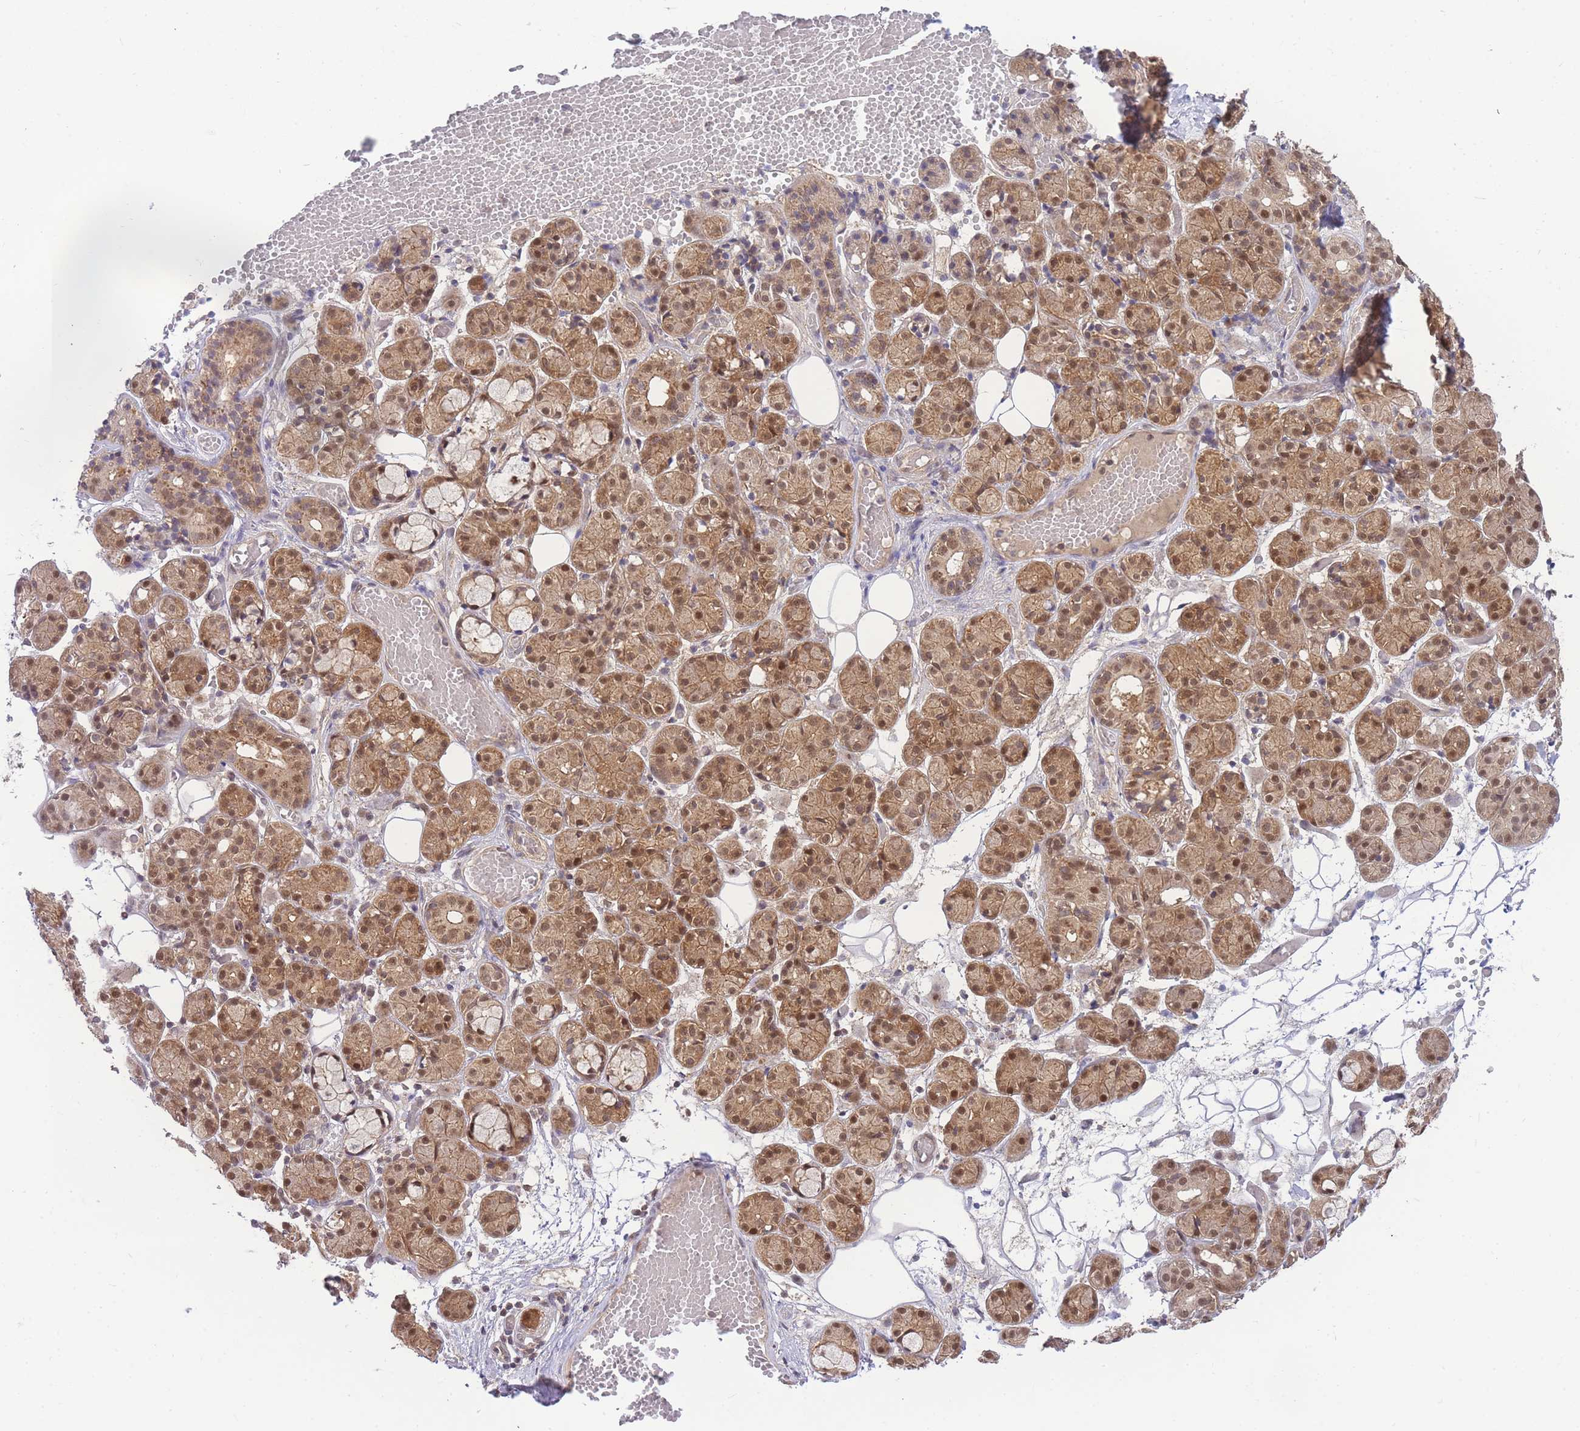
{"staining": {"intensity": "moderate", "quantity": ">75%", "location": "cytoplasmic/membranous,nuclear"}, "tissue": "salivary gland", "cell_type": "Glandular cells", "image_type": "normal", "snomed": [{"axis": "morphology", "description": "Normal tissue, NOS"}, {"axis": "topography", "description": "Salivary gland"}], "caption": "Salivary gland stained for a protein exhibits moderate cytoplasmic/membranous,nuclear positivity in glandular cells. Immunohistochemistry (ihc) stains the protein in brown and the nuclei are stained blue.", "gene": "KIAA1191", "patient": {"sex": "male", "age": 63}}